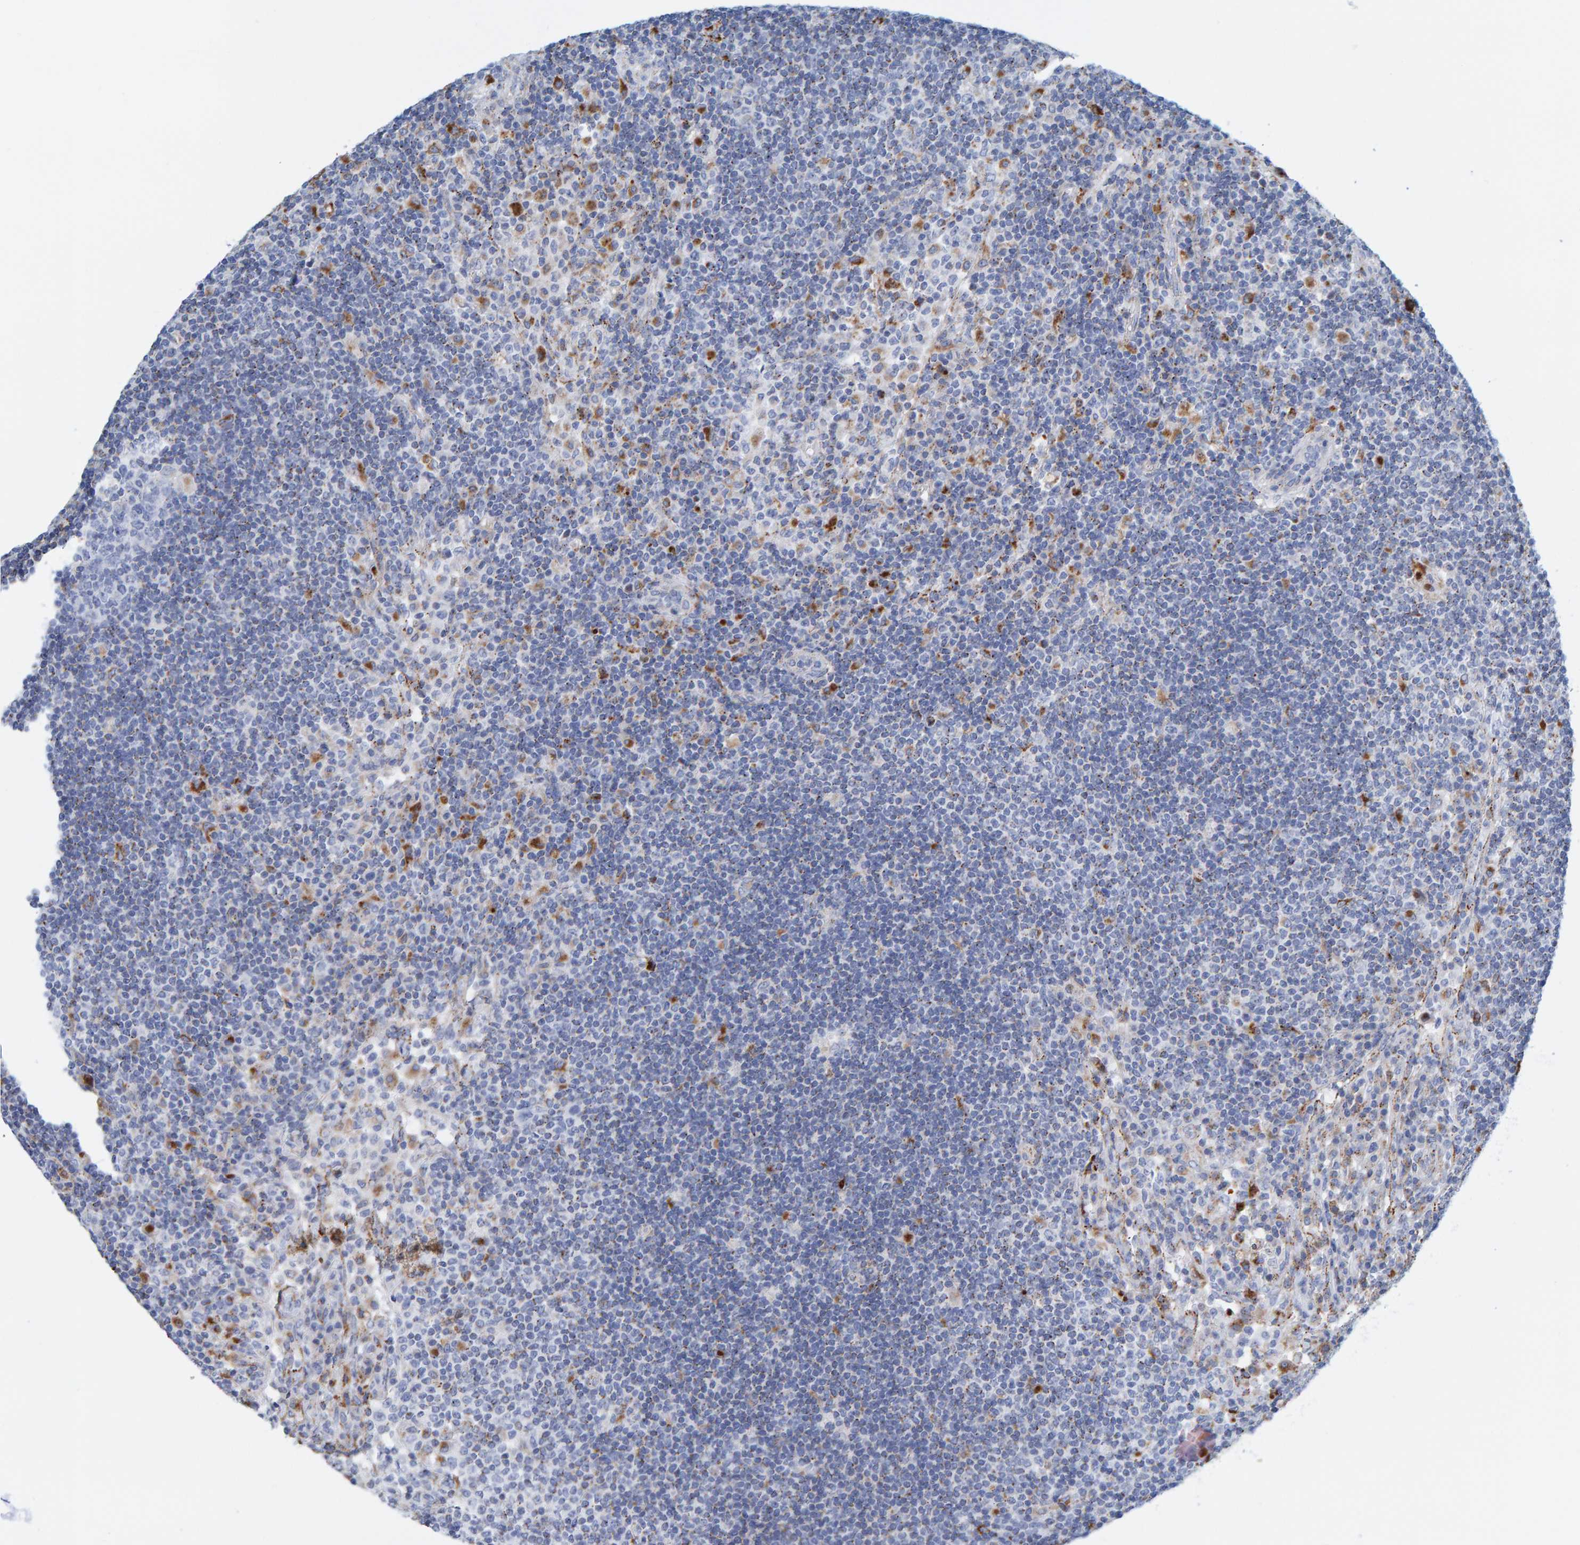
{"staining": {"intensity": "moderate", "quantity": "<25%", "location": "cytoplasmic/membranous"}, "tissue": "lymph node", "cell_type": "Germinal center cells", "image_type": "normal", "snomed": [{"axis": "morphology", "description": "Normal tissue, NOS"}, {"axis": "topography", "description": "Lymph node"}], "caption": "A low amount of moderate cytoplasmic/membranous expression is present in about <25% of germinal center cells in normal lymph node.", "gene": "BIN3", "patient": {"sex": "female", "age": 53}}